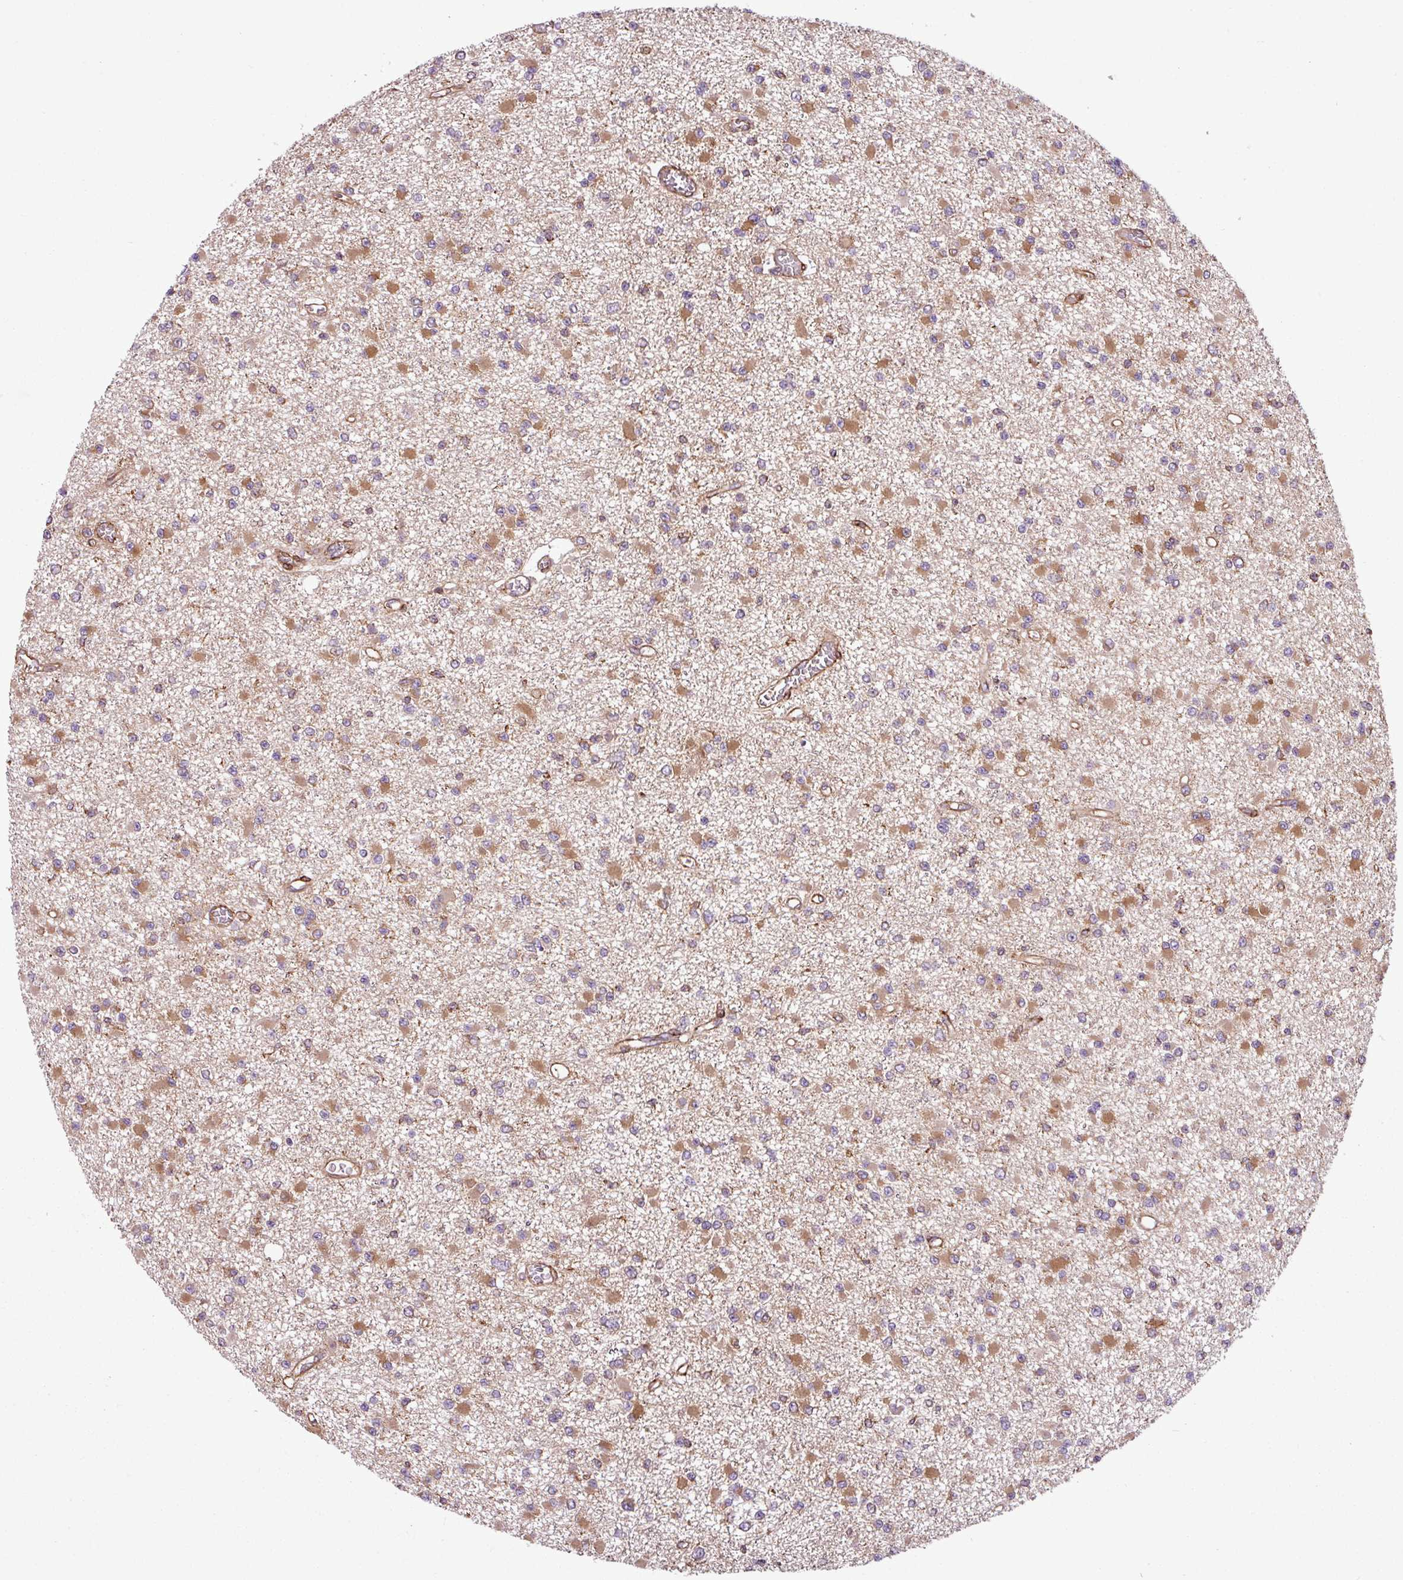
{"staining": {"intensity": "moderate", "quantity": ">75%", "location": "cytoplasmic/membranous"}, "tissue": "glioma", "cell_type": "Tumor cells", "image_type": "cancer", "snomed": [{"axis": "morphology", "description": "Glioma, malignant, Low grade"}, {"axis": "topography", "description": "Brain"}], "caption": "Malignant glioma (low-grade) stained for a protein (brown) displays moderate cytoplasmic/membranous positive staining in about >75% of tumor cells.", "gene": "PACSIN2", "patient": {"sex": "female", "age": 22}}